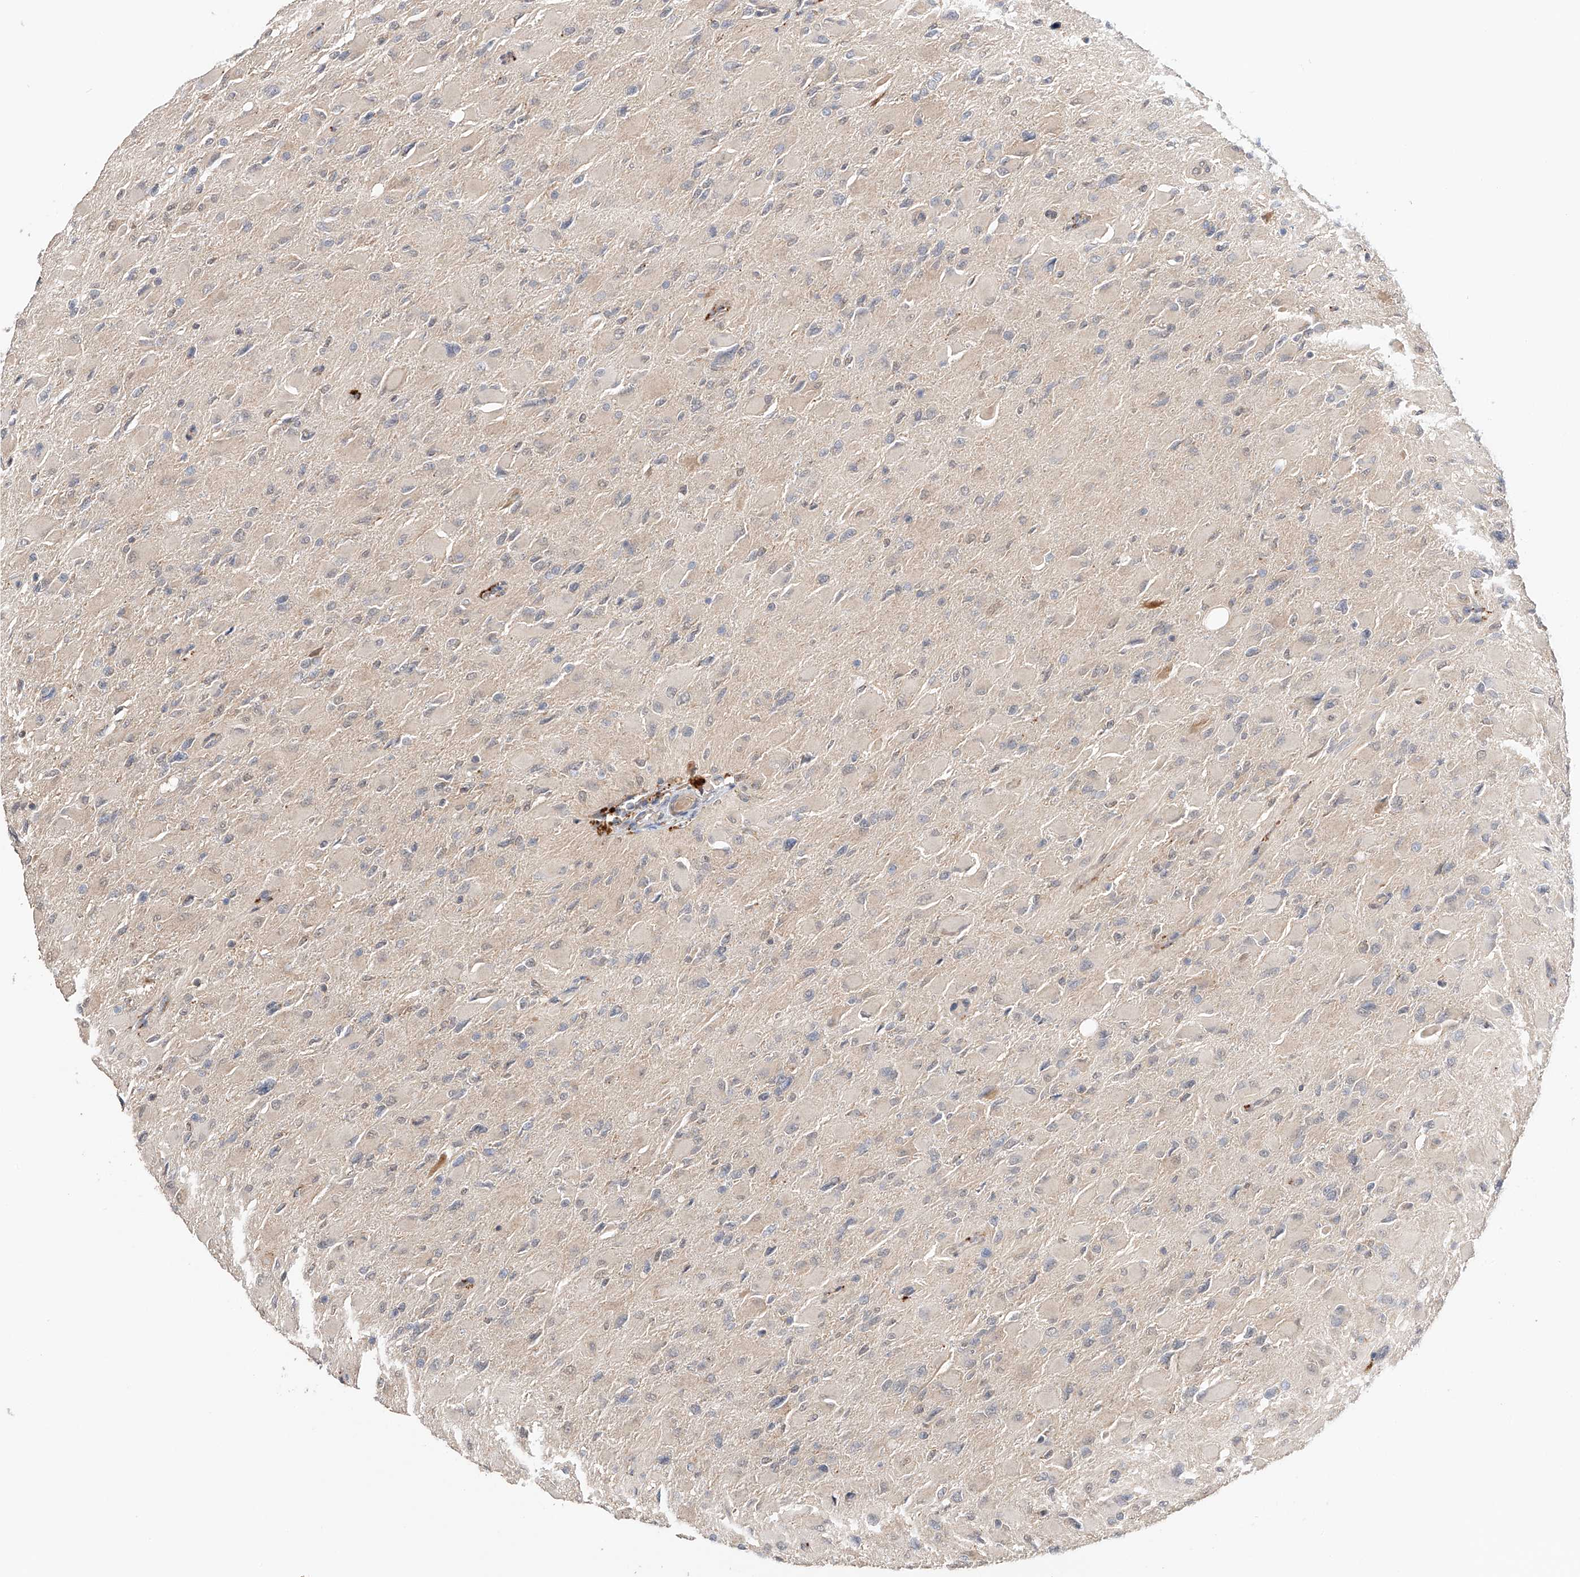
{"staining": {"intensity": "negative", "quantity": "none", "location": "none"}, "tissue": "glioma", "cell_type": "Tumor cells", "image_type": "cancer", "snomed": [{"axis": "morphology", "description": "Glioma, malignant, High grade"}, {"axis": "topography", "description": "Cerebral cortex"}], "caption": "DAB immunohistochemical staining of human malignant glioma (high-grade) reveals no significant staining in tumor cells. (Brightfield microscopy of DAB (3,3'-diaminobenzidine) IHC at high magnification).", "gene": "ZFHX2", "patient": {"sex": "female", "age": 36}}